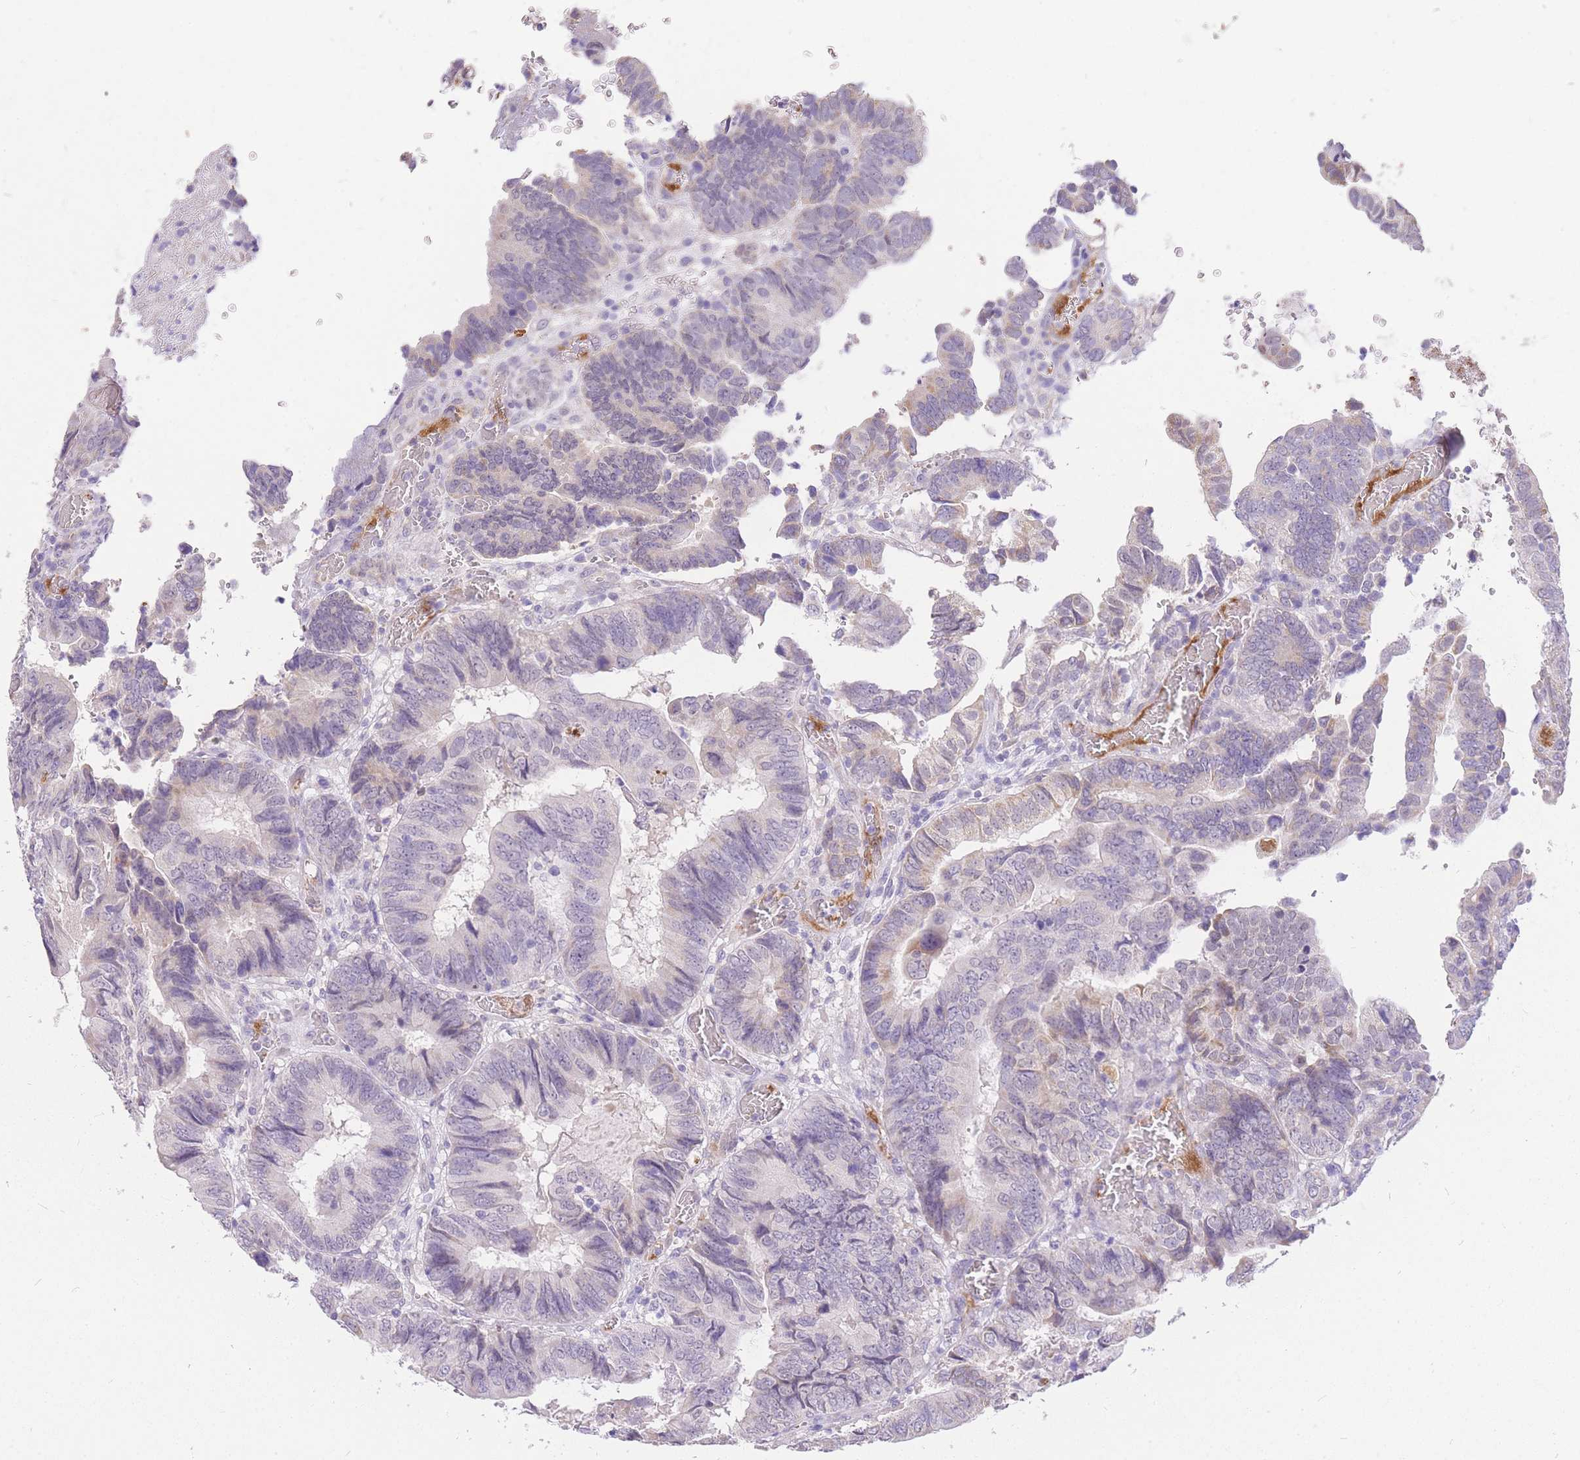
{"staining": {"intensity": "negative", "quantity": "none", "location": "none"}, "tissue": "colorectal cancer", "cell_type": "Tumor cells", "image_type": "cancer", "snomed": [{"axis": "morphology", "description": "Adenocarcinoma, NOS"}, {"axis": "topography", "description": "Colon"}], "caption": "Colorectal cancer (adenocarcinoma) was stained to show a protein in brown. There is no significant positivity in tumor cells.", "gene": "C2orf88", "patient": {"sex": "male", "age": 85}}